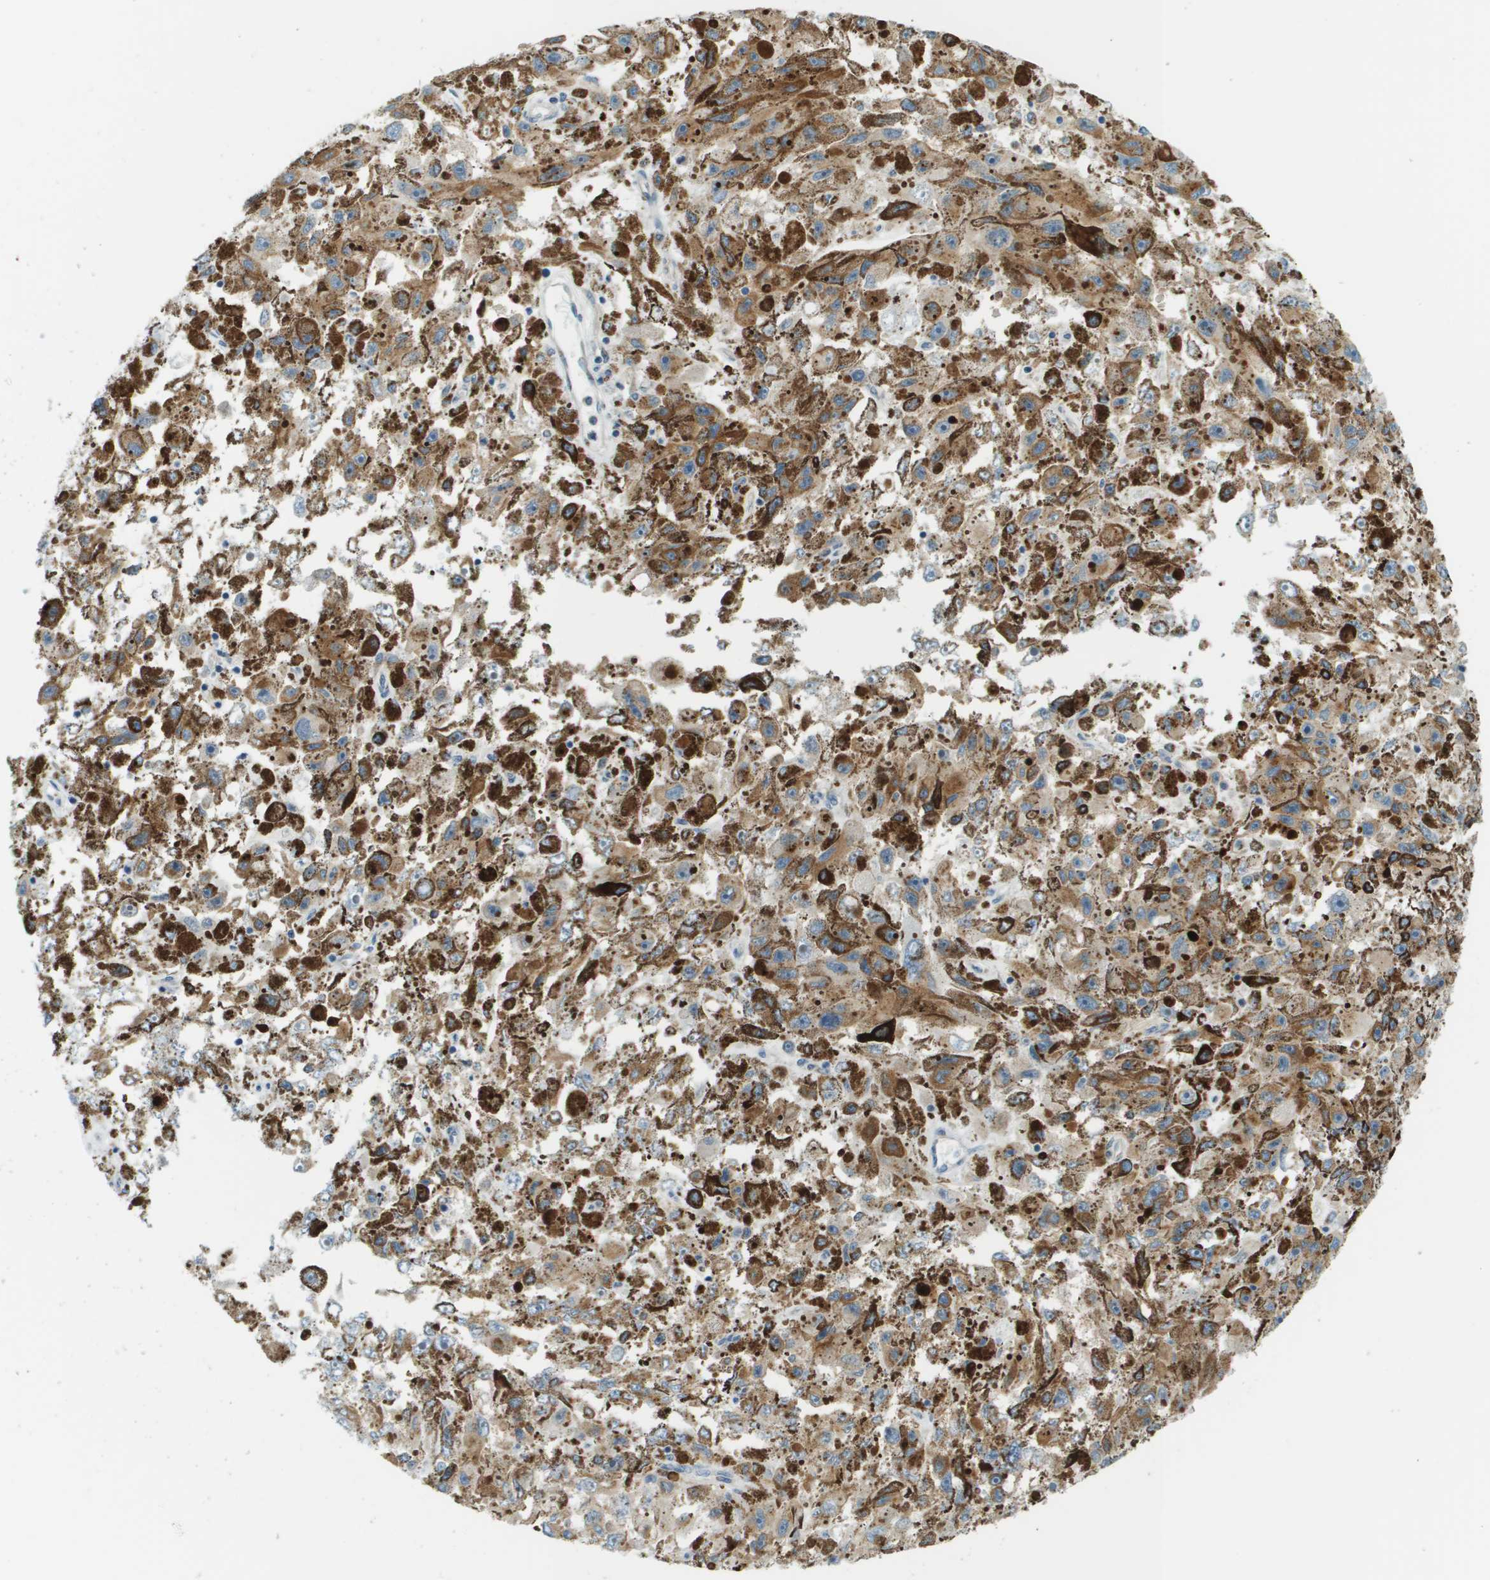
{"staining": {"intensity": "moderate", "quantity": ">75%", "location": "cytoplasmic/membranous"}, "tissue": "melanoma", "cell_type": "Tumor cells", "image_type": "cancer", "snomed": [{"axis": "morphology", "description": "Malignant melanoma, NOS"}, {"axis": "topography", "description": "Skin"}], "caption": "A medium amount of moderate cytoplasmic/membranous positivity is identified in approximately >75% of tumor cells in malignant melanoma tissue. The staining is performed using DAB brown chromogen to label protein expression. The nuclei are counter-stained blue using hematoxylin.", "gene": "ACBD3", "patient": {"sex": "female", "age": 104}}